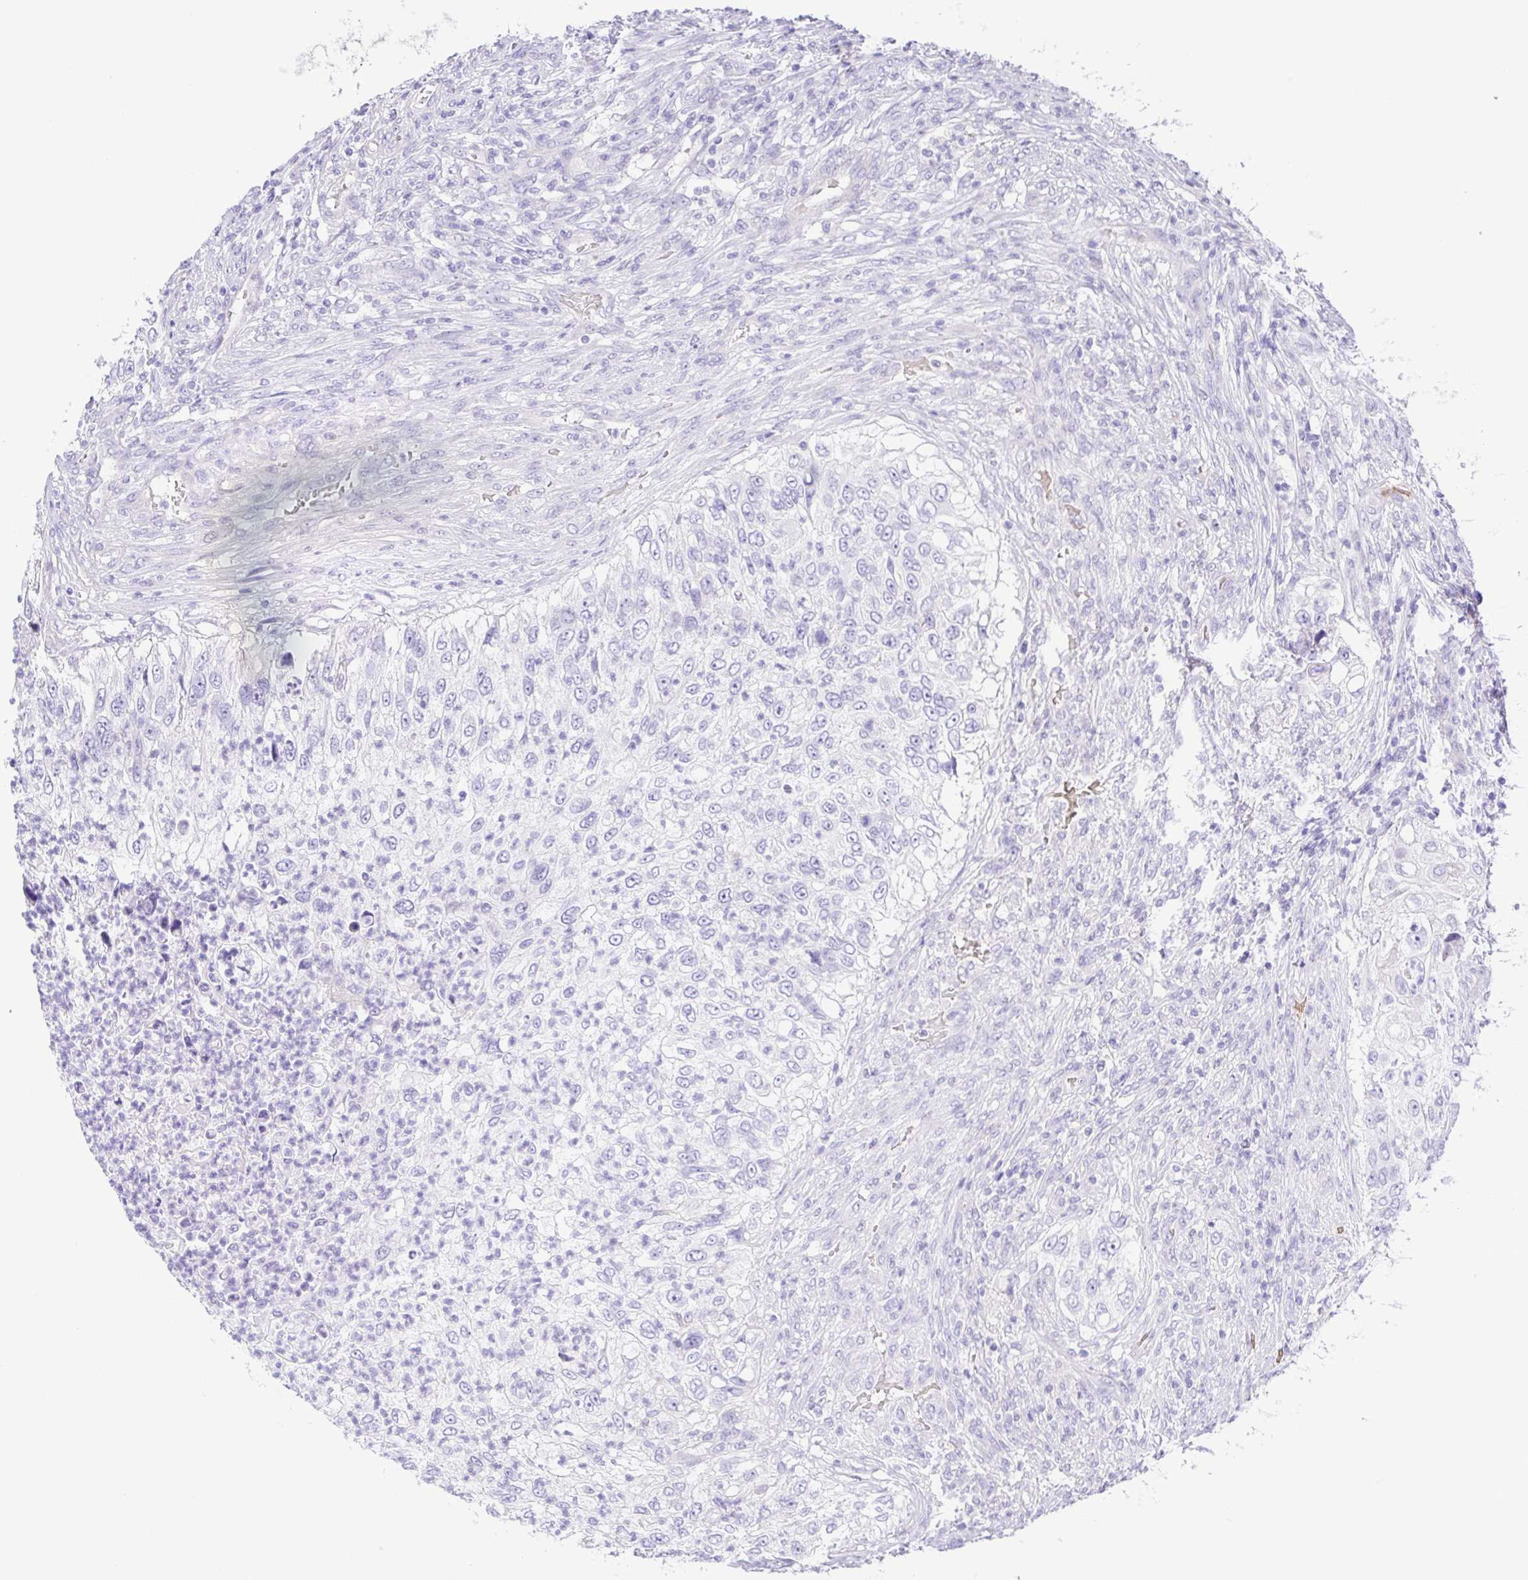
{"staining": {"intensity": "negative", "quantity": "none", "location": "none"}, "tissue": "urothelial cancer", "cell_type": "Tumor cells", "image_type": "cancer", "snomed": [{"axis": "morphology", "description": "Urothelial carcinoma, High grade"}, {"axis": "topography", "description": "Urinary bladder"}], "caption": "Tumor cells are negative for protein expression in human urothelial carcinoma (high-grade).", "gene": "EPB42", "patient": {"sex": "female", "age": 60}}